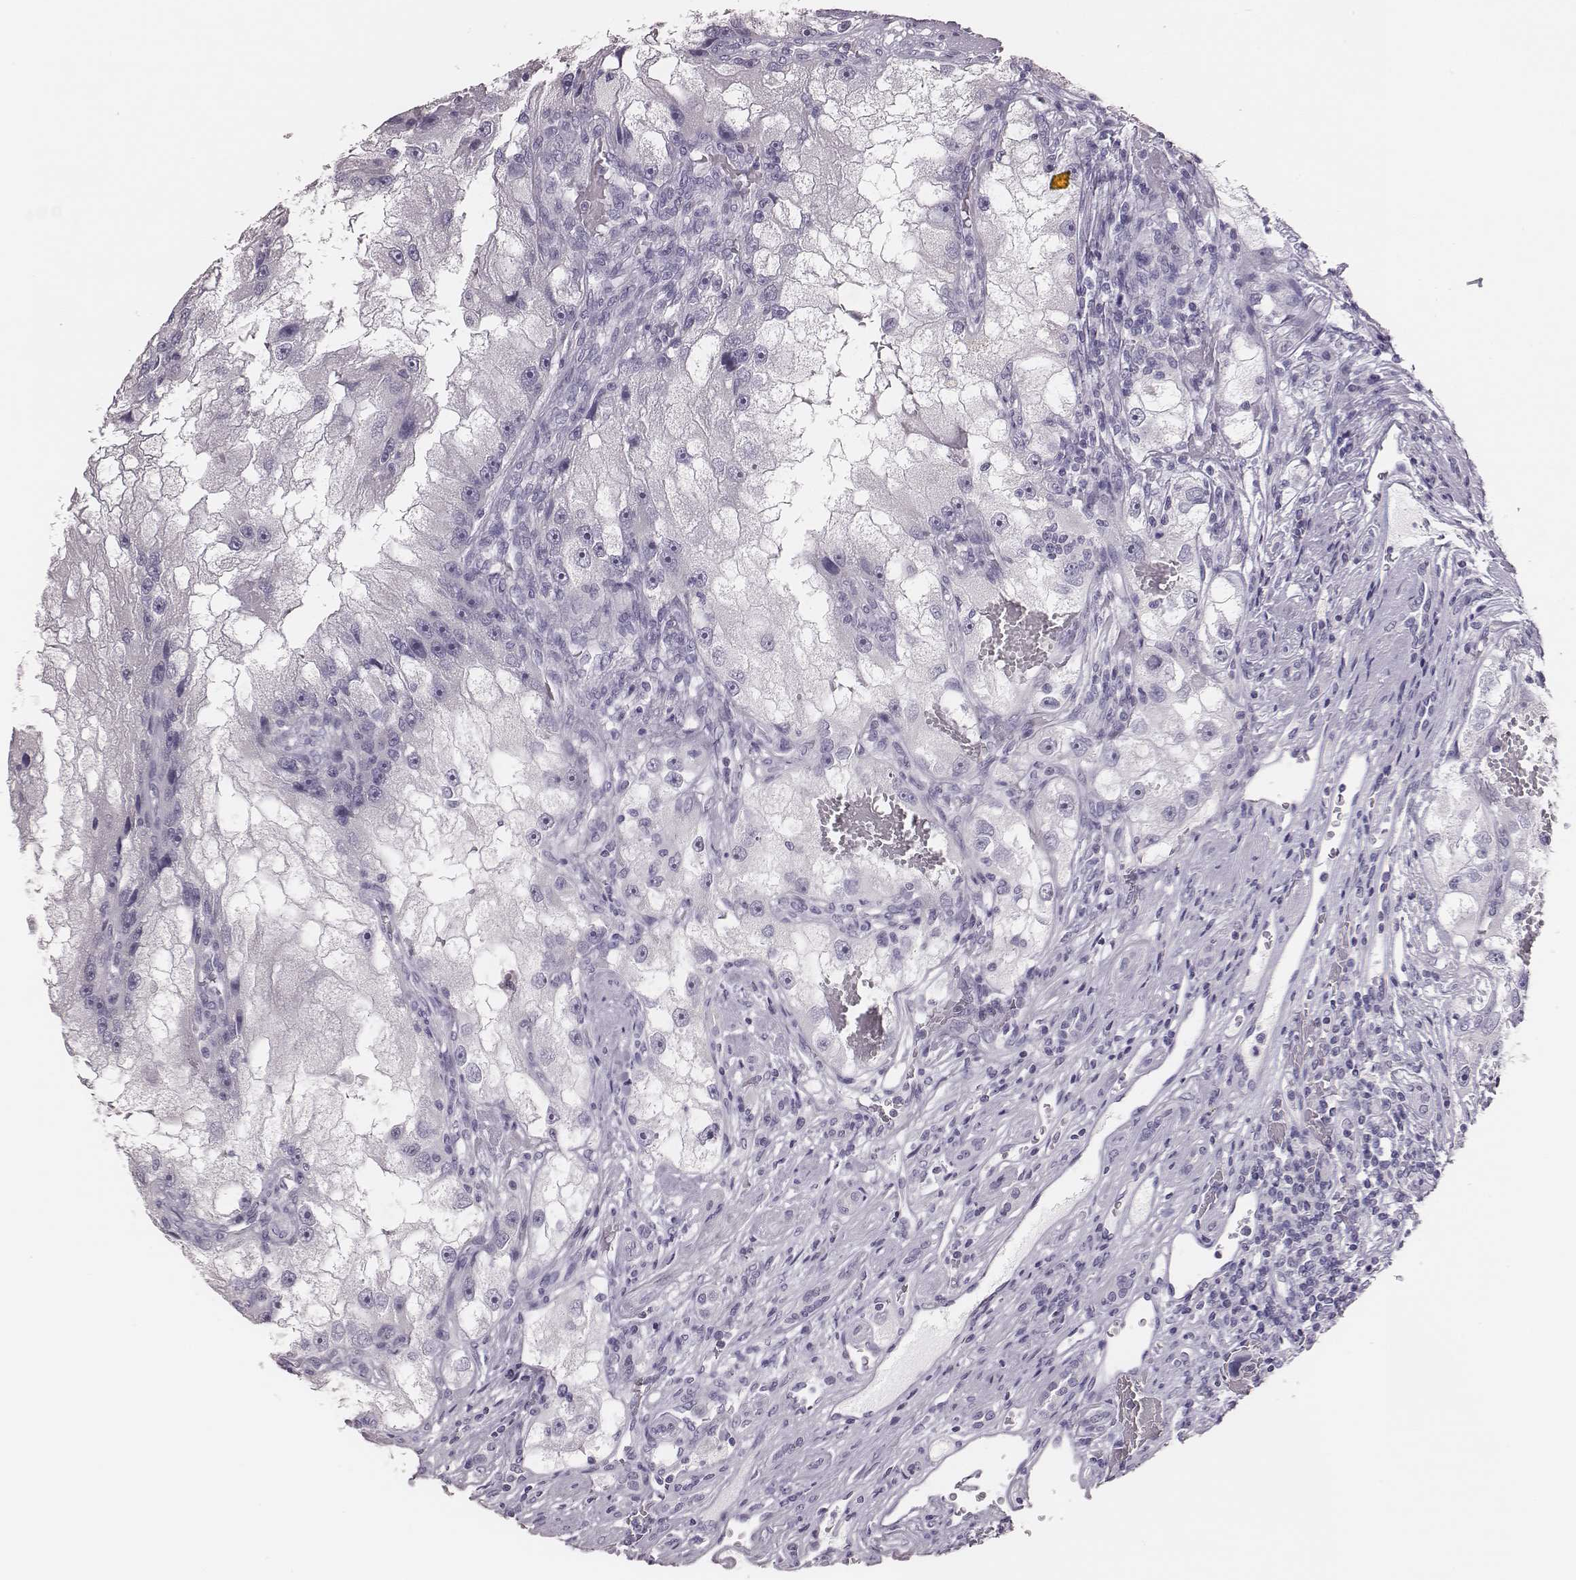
{"staining": {"intensity": "negative", "quantity": "none", "location": "none"}, "tissue": "renal cancer", "cell_type": "Tumor cells", "image_type": "cancer", "snomed": [{"axis": "morphology", "description": "Adenocarcinoma, NOS"}, {"axis": "topography", "description": "Kidney"}], "caption": "High power microscopy photomicrograph of an IHC histopathology image of renal cancer, revealing no significant positivity in tumor cells.", "gene": "H1-6", "patient": {"sex": "male", "age": 63}}